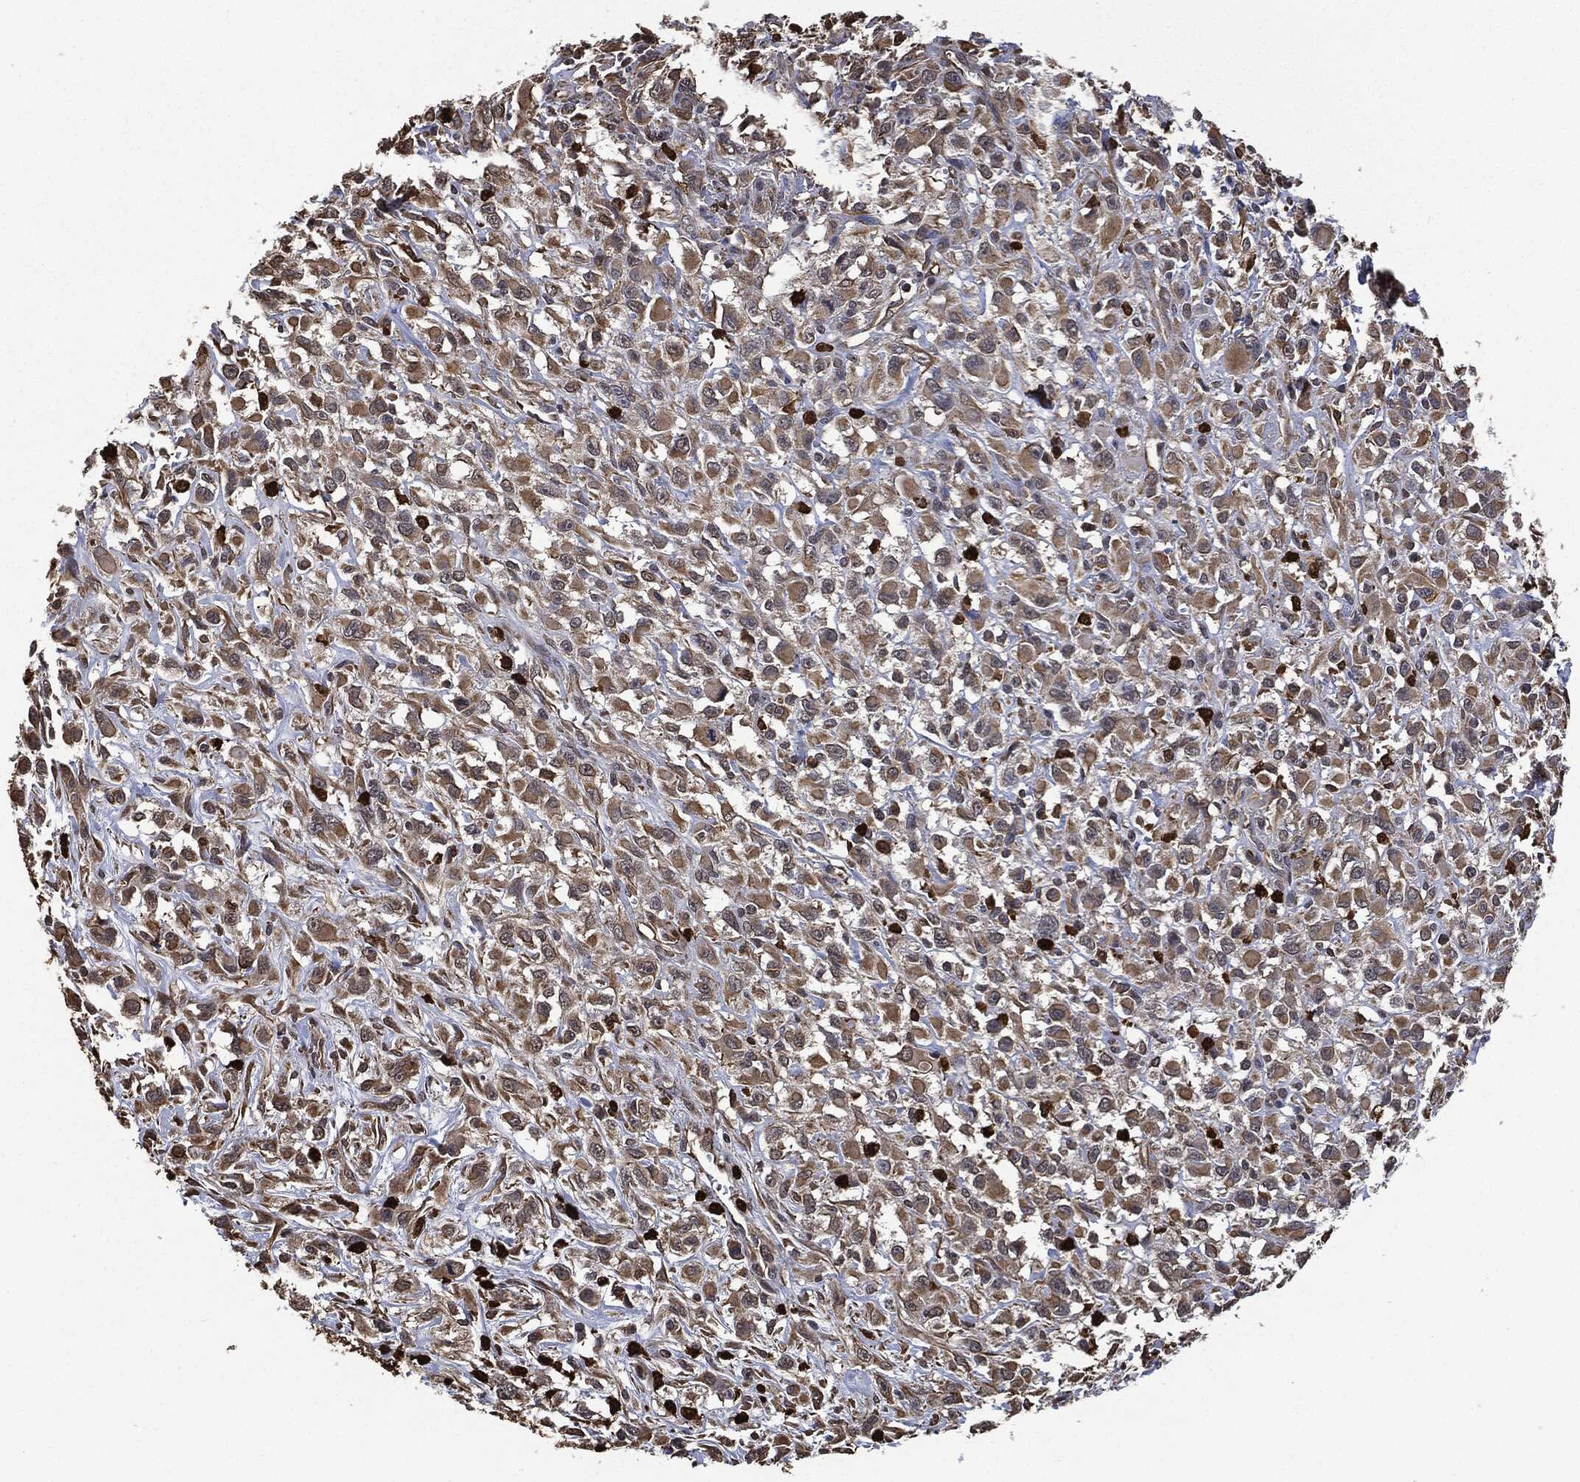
{"staining": {"intensity": "weak", "quantity": "25%-75%", "location": "cytoplasmic/membranous"}, "tissue": "head and neck cancer", "cell_type": "Tumor cells", "image_type": "cancer", "snomed": [{"axis": "morphology", "description": "Squamous cell carcinoma, NOS"}, {"axis": "morphology", "description": "Squamous cell carcinoma, metastatic, NOS"}, {"axis": "topography", "description": "Oral tissue"}, {"axis": "topography", "description": "Head-Neck"}], "caption": "Immunohistochemical staining of human squamous cell carcinoma (head and neck) shows low levels of weak cytoplasmic/membranous protein expression in approximately 25%-75% of tumor cells.", "gene": "S100A9", "patient": {"sex": "female", "age": 85}}